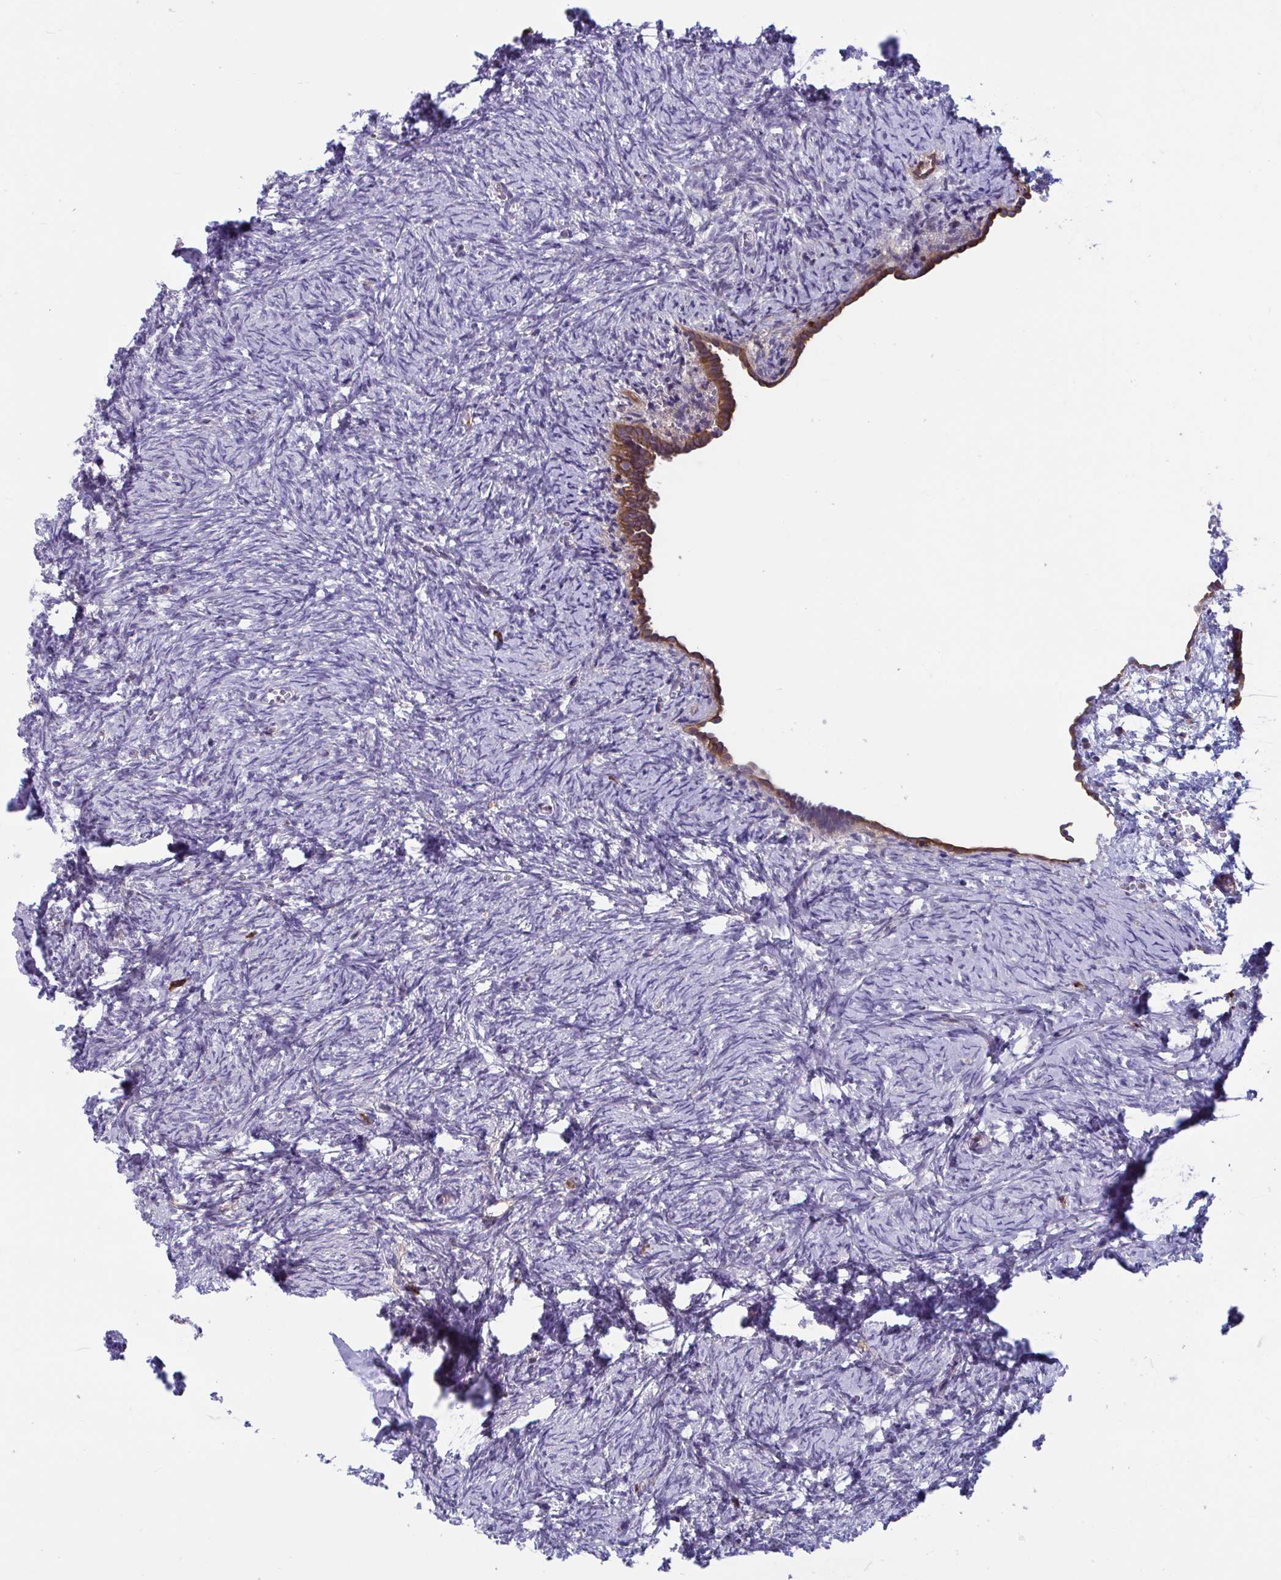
{"staining": {"intensity": "moderate", "quantity": ">75%", "location": "cytoplasmic/membranous"}, "tissue": "ovary", "cell_type": "Follicle cells", "image_type": "normal", "snomed": [{"axis": "morphology", "description": "Normal tissue, NOS"}, {"axis": "topography", "description": "Ovary"}], "caption": "The photomicrograph demonstrates a brown stain indicating the presence of a protein in the cytoplasmic/membranous of follicle cells in ovary. (DAB IHC with brightfield microscopy, high magnification).", "gene": "WBP1", "patient": {"sex": "female", "age": 41}}